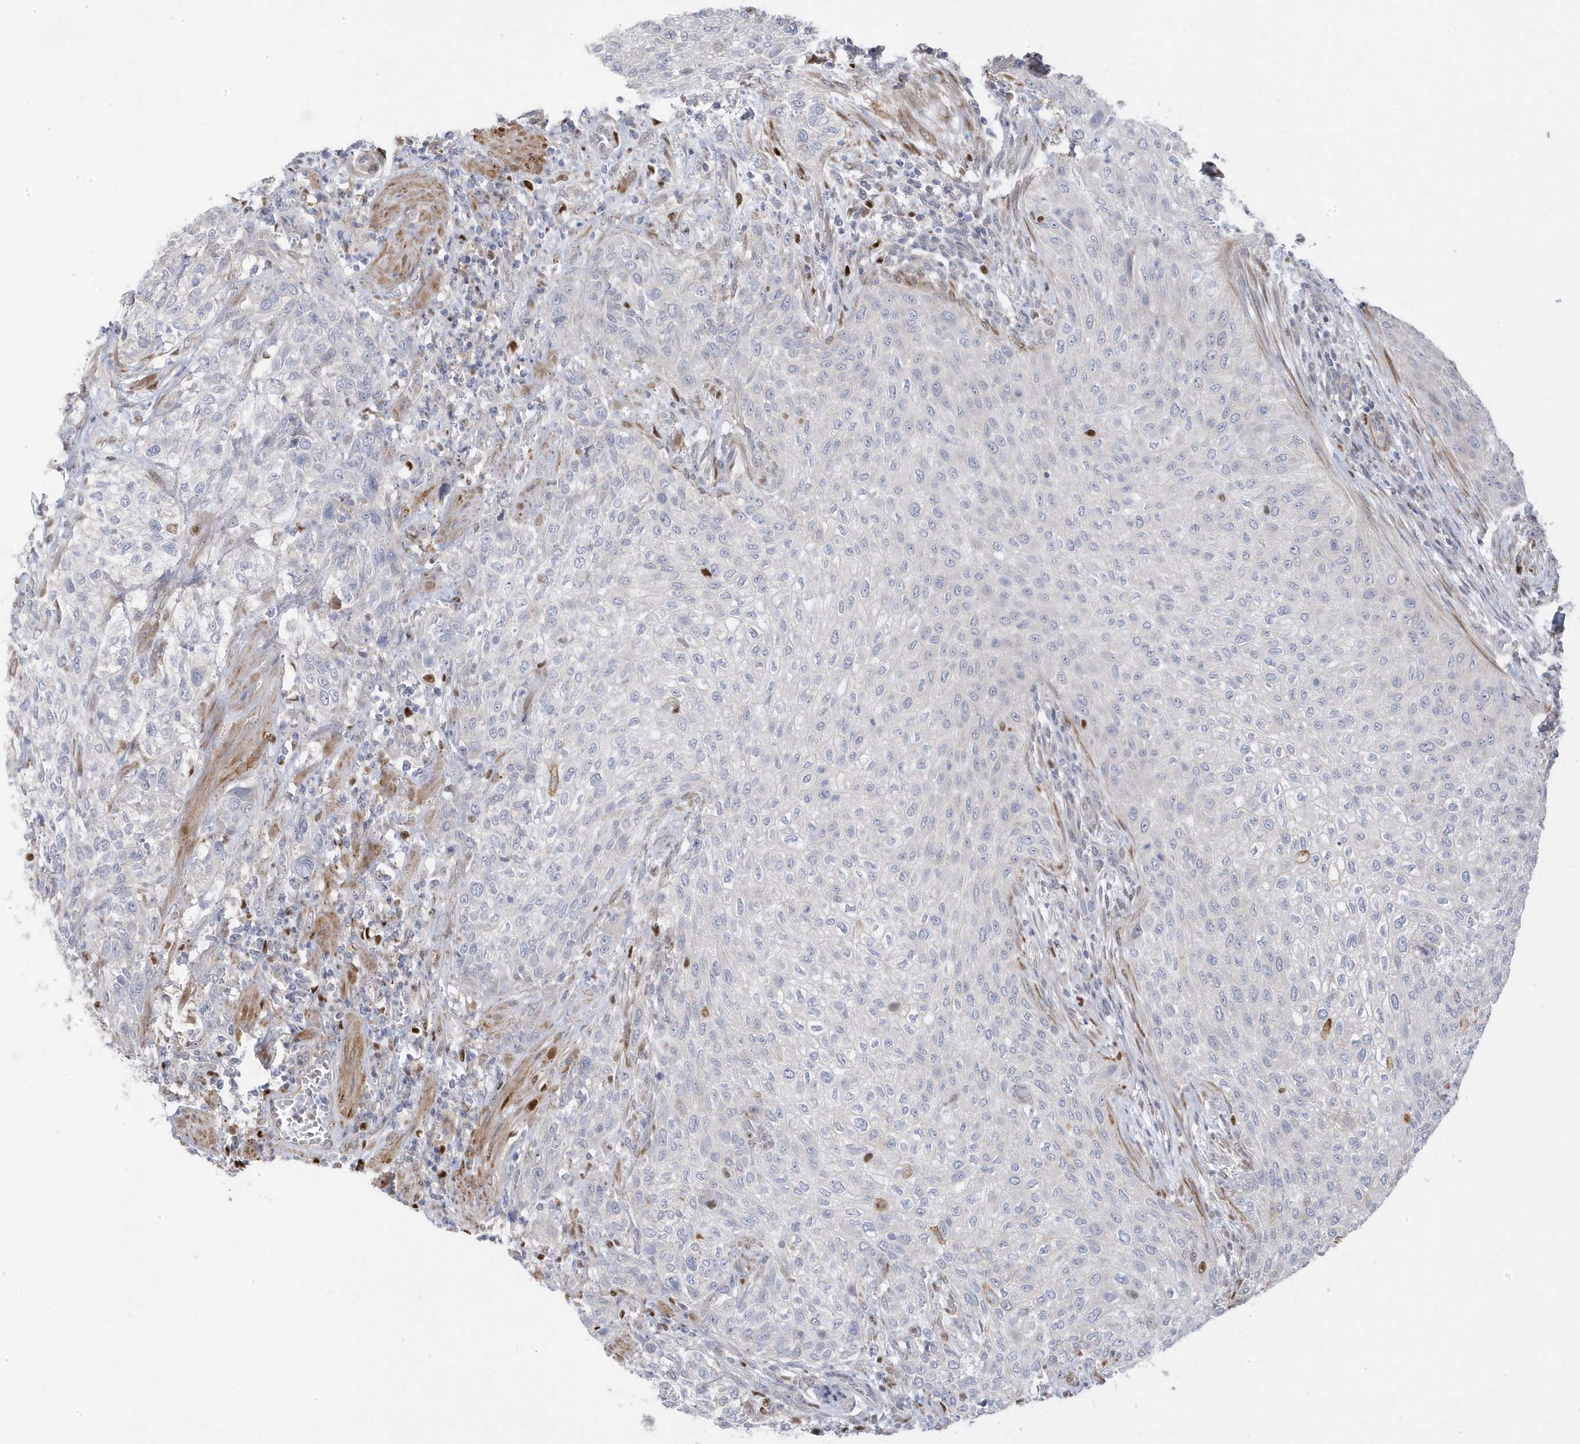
{"staining": {"intensity": "negative", "quantity": "none", "location": "none"}, "tissue": "urothelial cancer", "cell_type": "Tumor cells", "image_type": "cancer", "snomed": [{"axis": "morphology", "description": "Urothelial carcinoma, High grade"}, {"axis": "topography", "description": "Urinary bladder"}], "caption": "Tumor cells are negative for protein expression in human high-grade urothelial carcinoma. (Brightfield microscopy of DAB (3,3'-diaminobenzidine) IHC at high magnification).", "gene": "GTPBP6", "patient": {"sex": "male", "age": 35}}